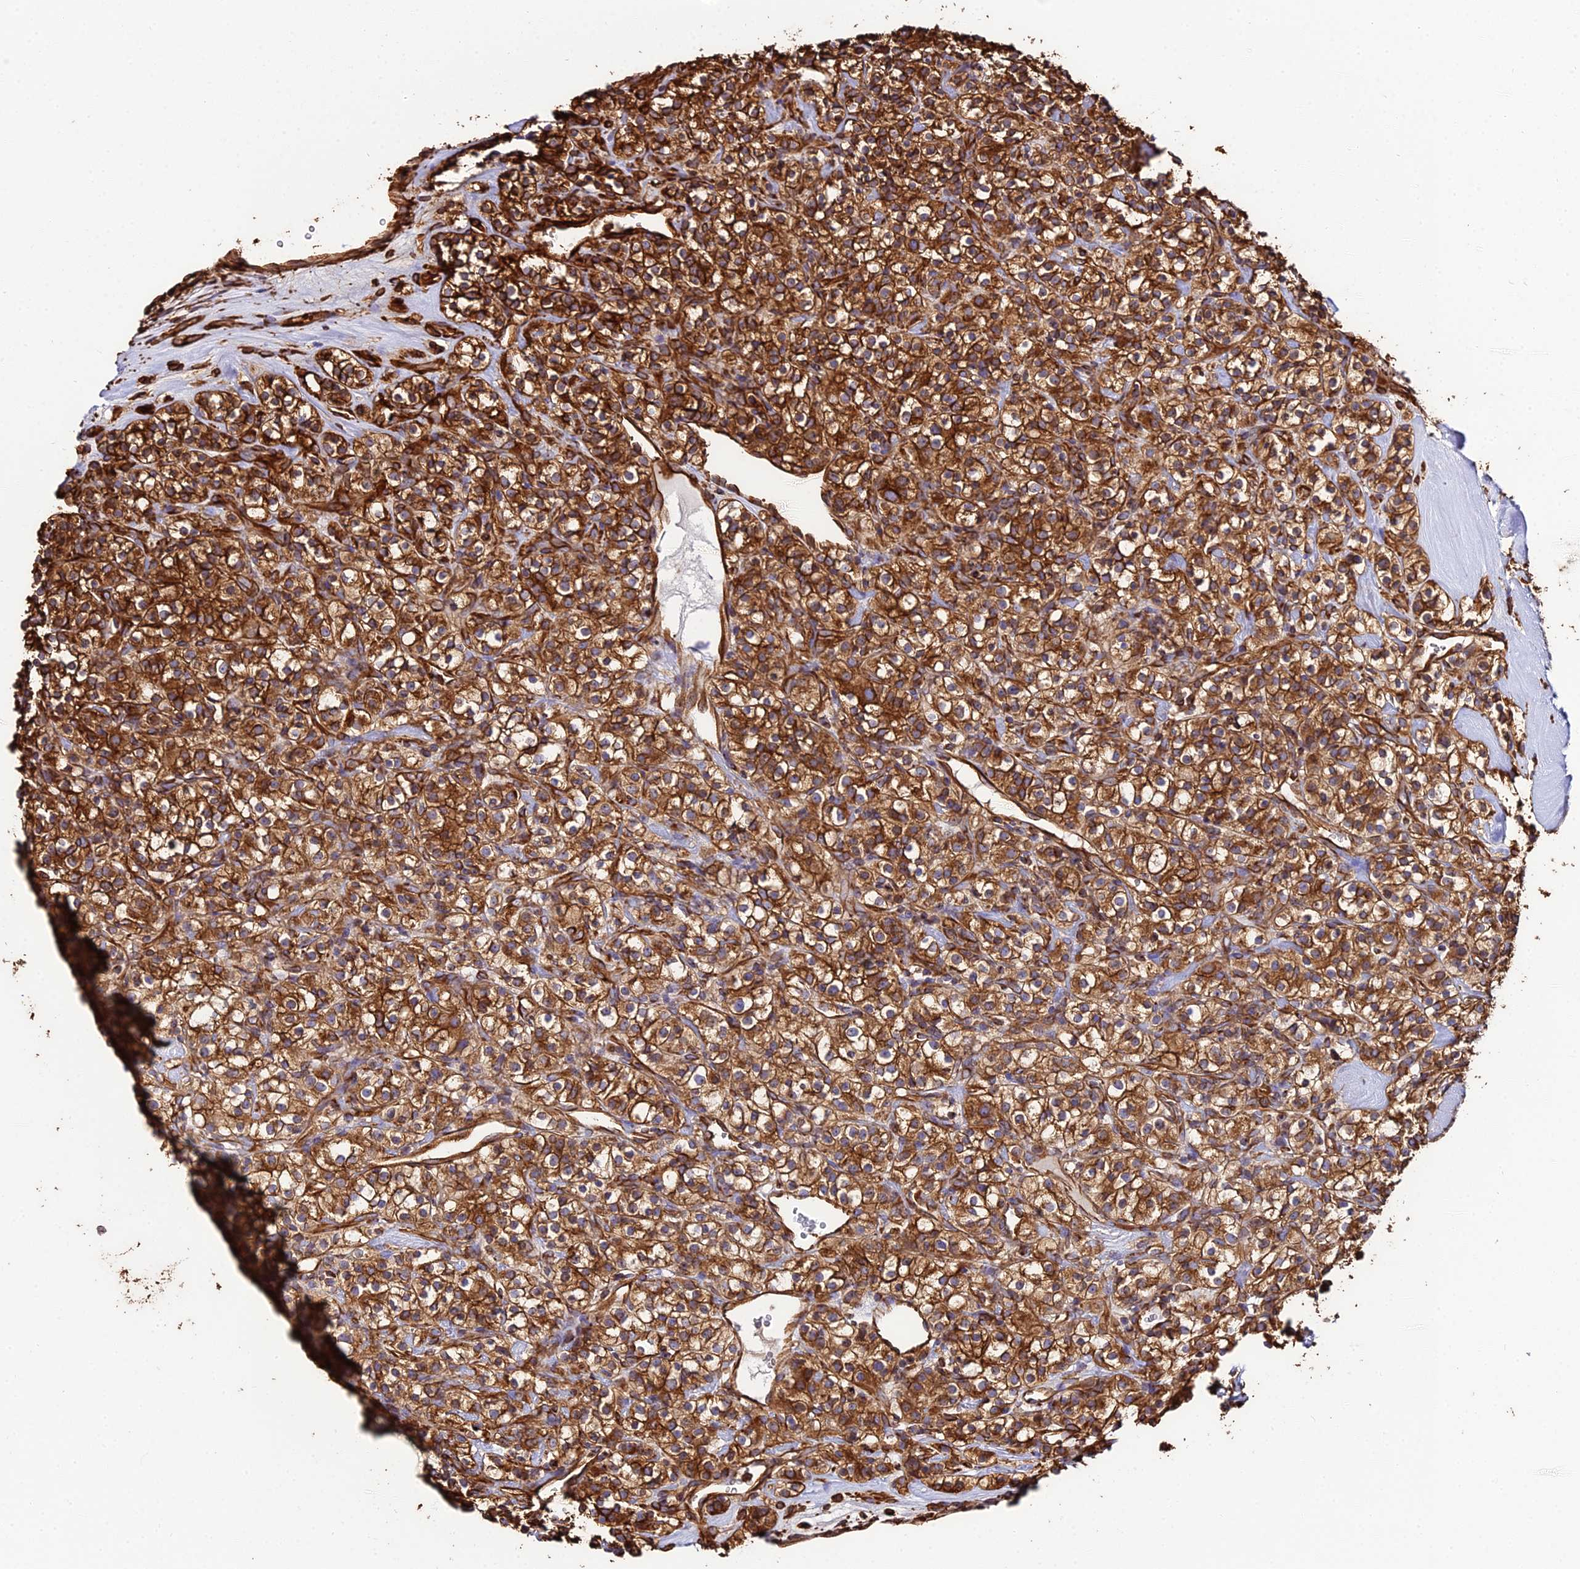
{"staining": {"intensity": "strong", "quantity": ">75%", "location": "cytoplasmic/membranous"}, "tissue": "renal cancer", "cell_type": "Tumor cells", "image_type": "cancer", "snomed": [{"axis": "morphology", "description": "Adenocarcinoma, NOS"}, {"axis": "topography", "description": "Kidney"}], "caption": "Strong cytoplasmic/membranous expression for a protein is present in approximately >75% of tumor cells of renal adenocarcinoma using IHC.", "gene": "TUBA3D", "patient": {"sex": "male", "age": 77}}